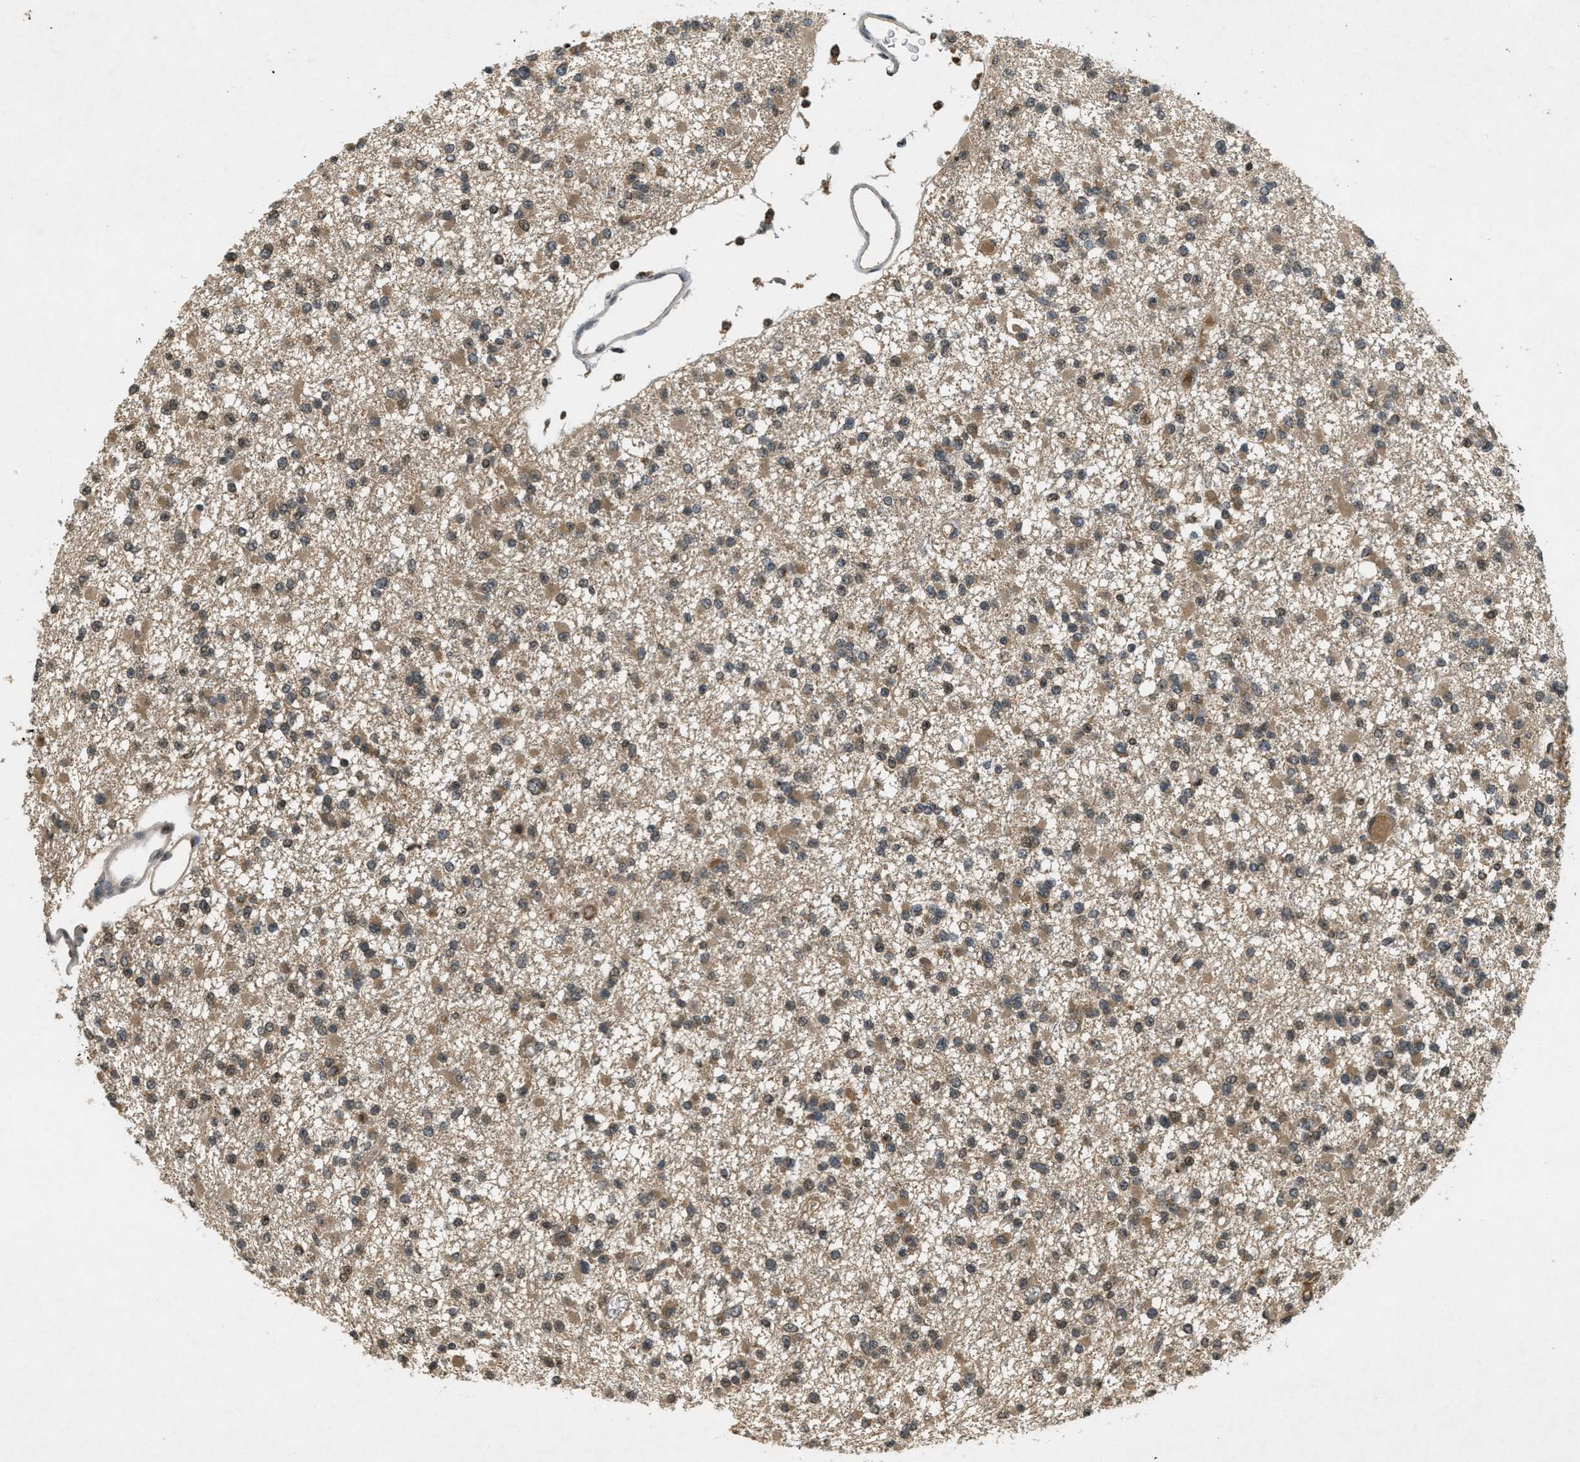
{"staining": {"intensity": "moderate", "quantity": ">75%", "location": "cytoplasmic/membranous"}, "tissue": "glioma", "cell_type": "Tumor cells", "image_type": "cancer", "snomed": [{"axis": "morphology", "description": "Glioma, malignant, Low grade"}, {"axis": "topography", "description": "Brain"}], "caption": "Glioma stained for a protein reveals moderate cytoplasmic/membranous positivity in tumor cells.", "gene": "ATG7", "patient": {"sex": "female", "age": 22}}